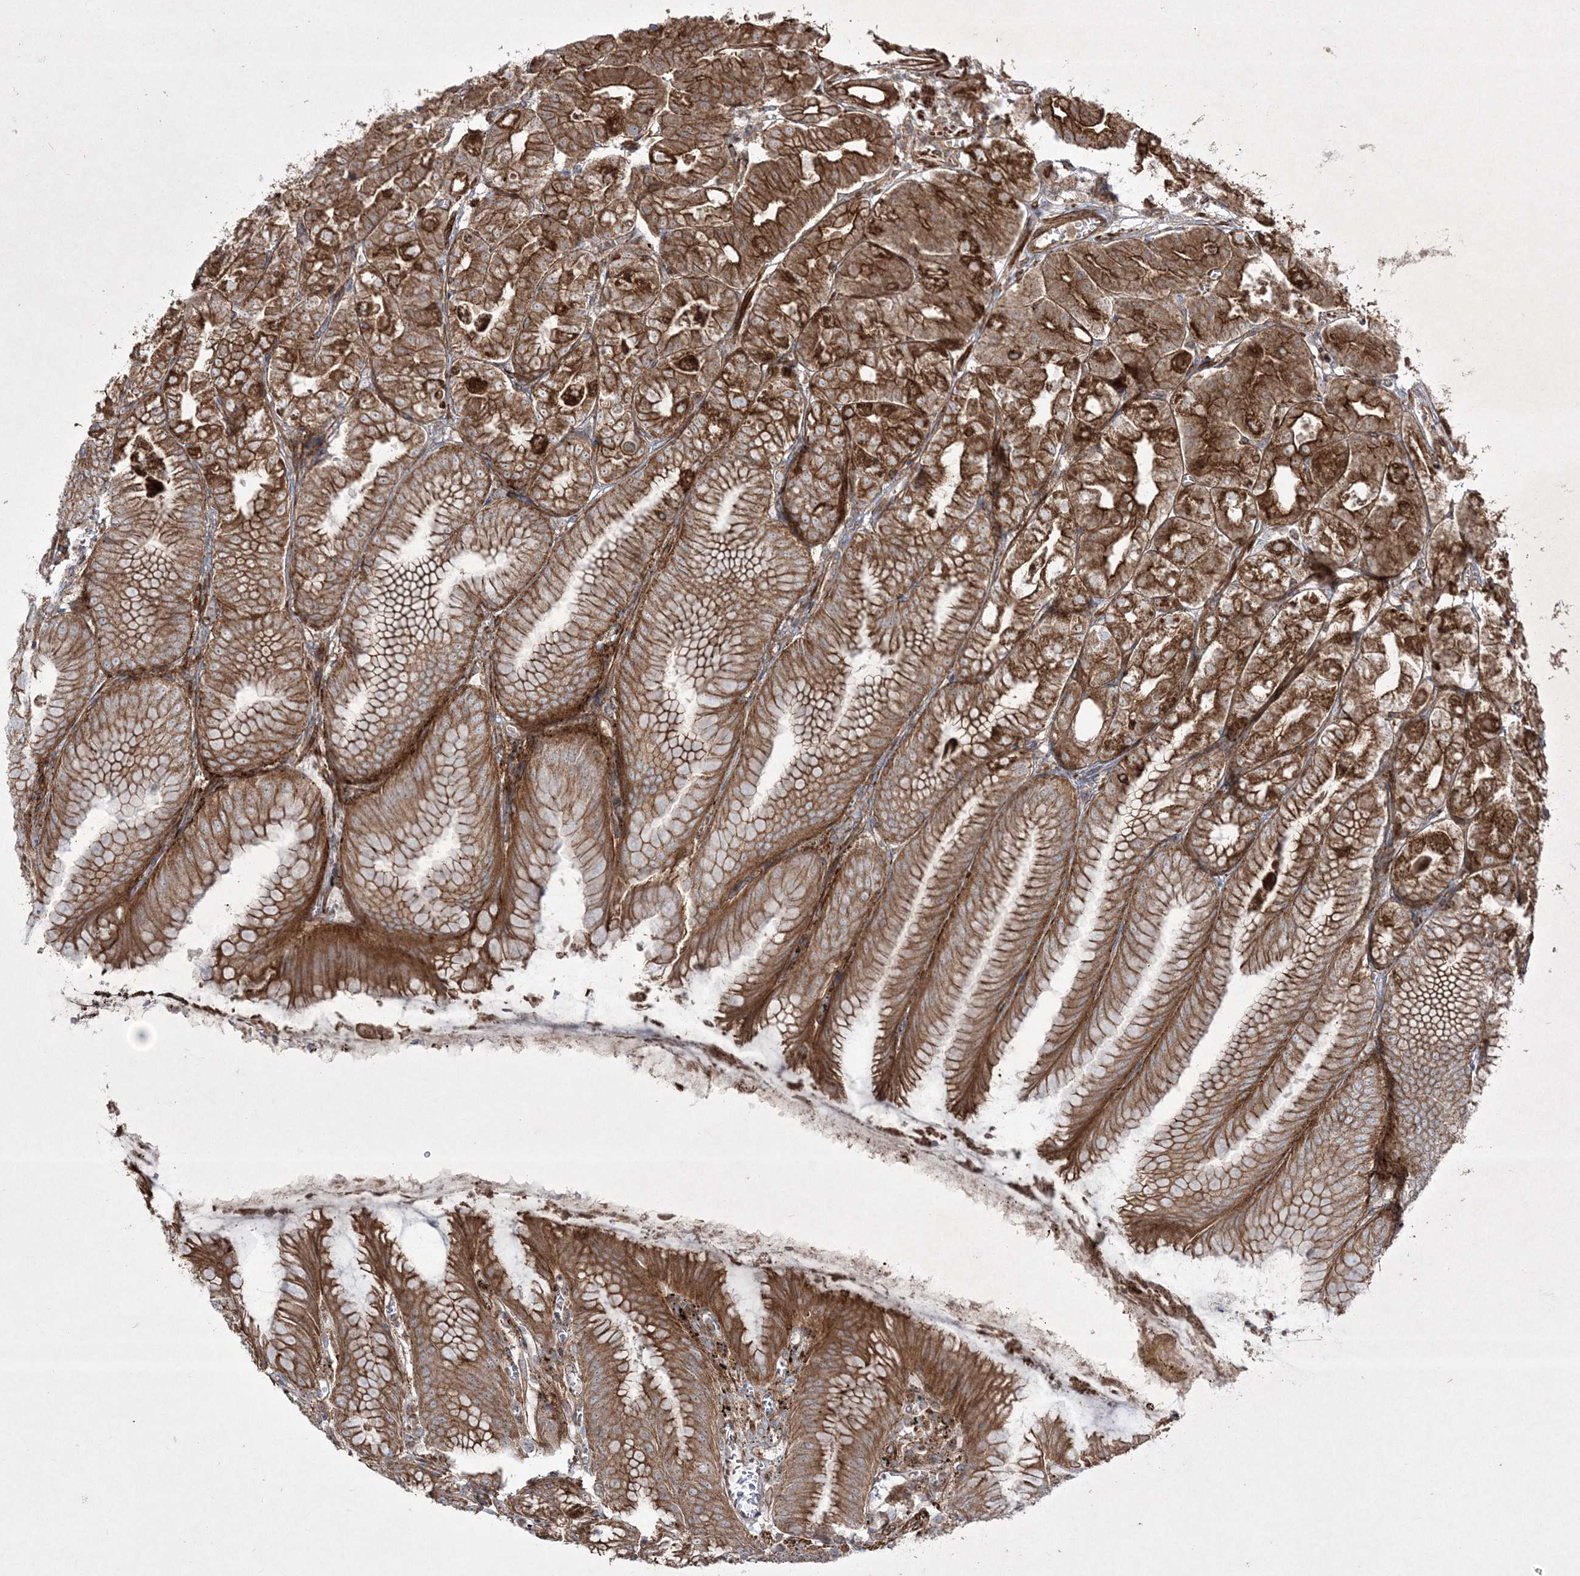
{"staining": {"intensity": "strong", "quantity": ">75%", "location": "cytoplasmic/membranous"}, "tissue": "stomach", "cell_type": "Glandular cells", "image_type": "normal", "snomed": [{"axis": "morphology", "description": "Normal tissue, NOS"}, {"axis": "topography", "description": "Stomach, lower"}], "caption": "Immunohistochemical staining of unremarkable stomach displays strong cytoplasmic/membranous protein staining in approximately >75% of glandular cells. (DAB (3,3'-diaminobenzidine) = brown stain, brightfield microscopy at high magnification).", "gene": "RICTOR", "patient": {"sex": "male", "age": 71}}